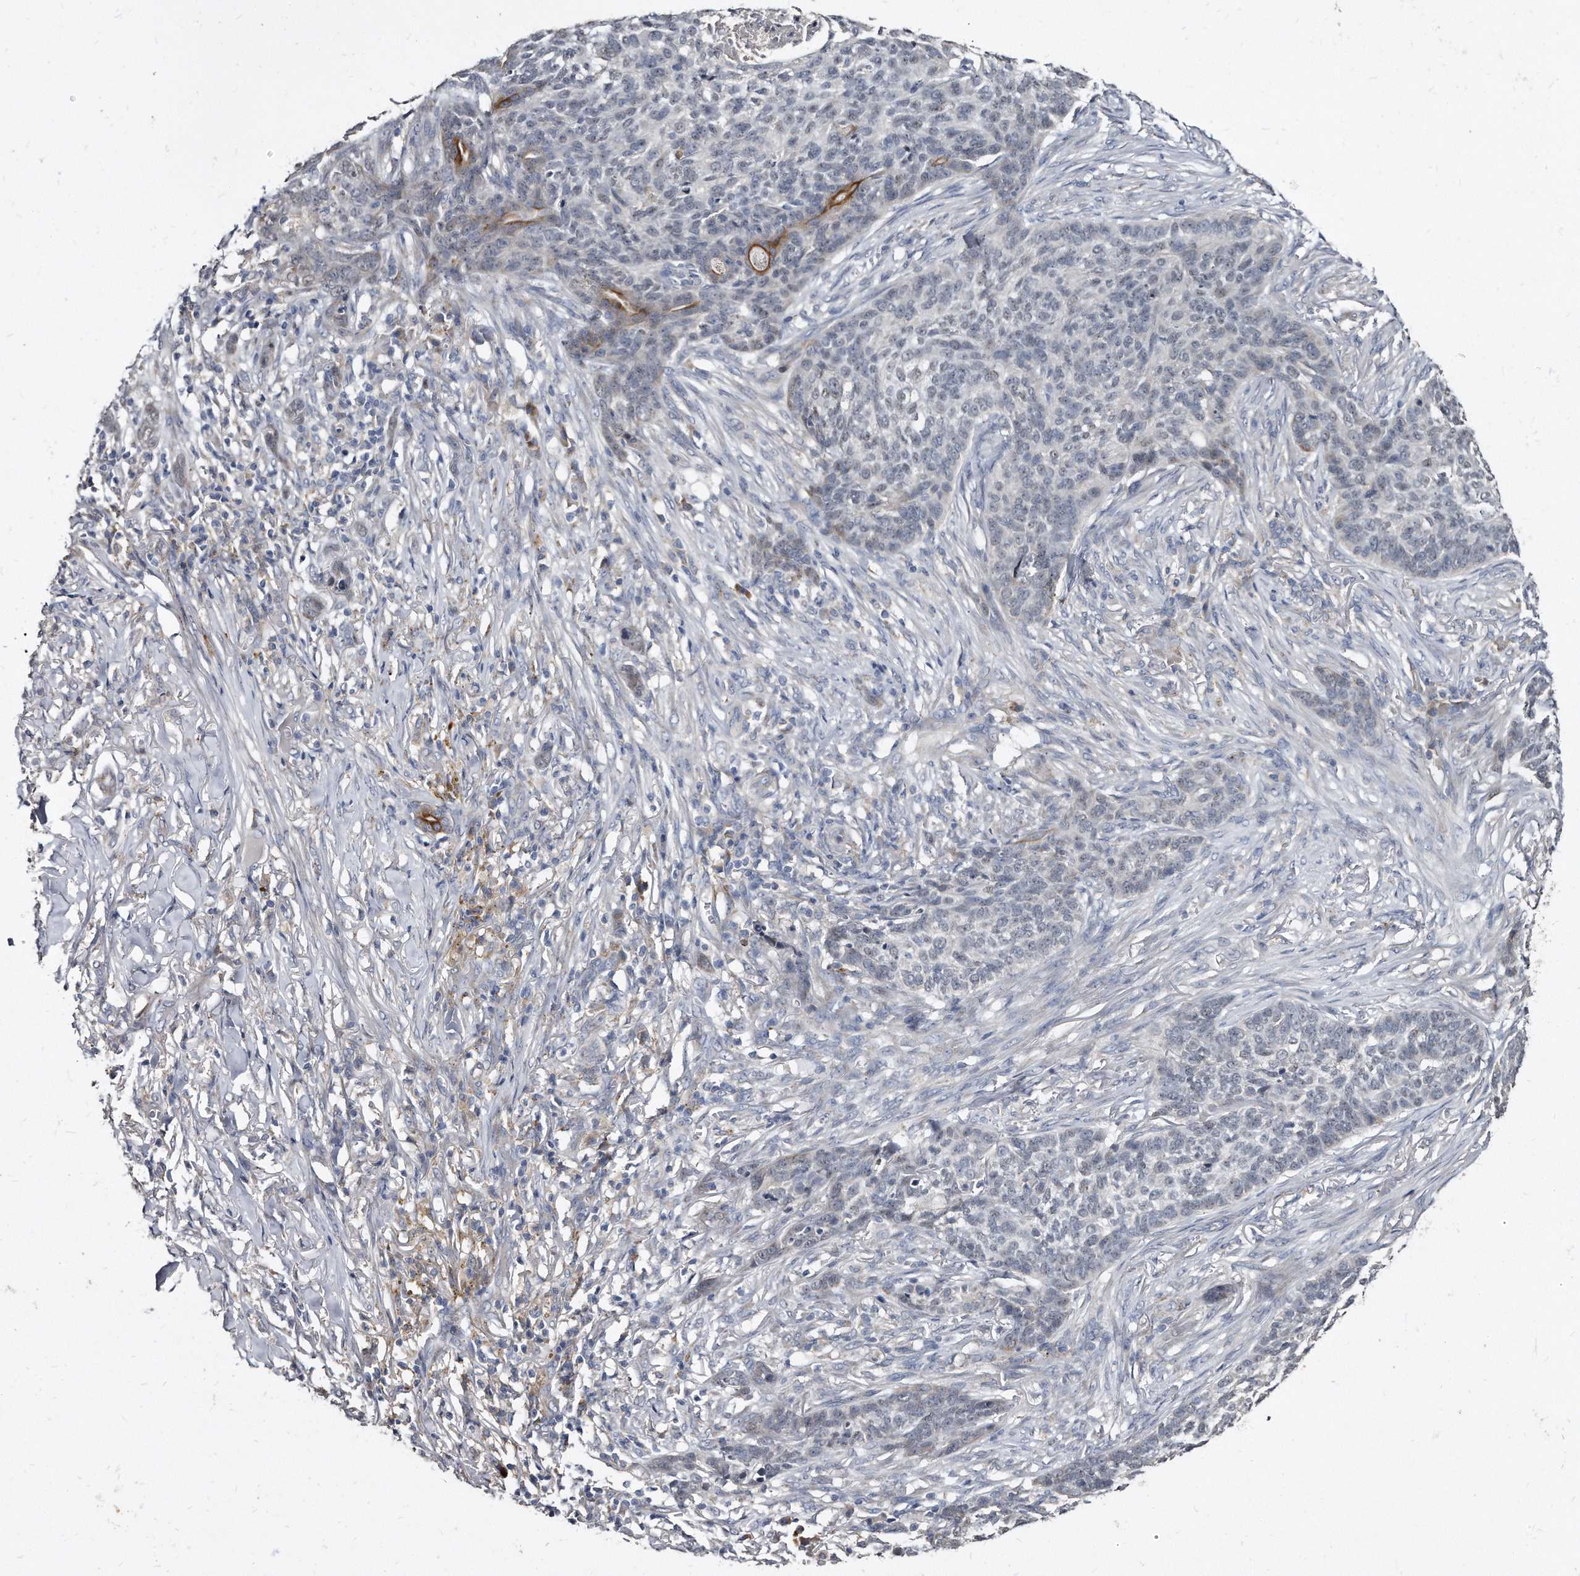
{"staining": {"intensity": "negative", "quantity": "none", "location": "none"}, "tissue": "skin cancer", "cell_type": "Tumor cells", "image_type": "cancer", "snomed": [{"axis": "morphology", "description": "Basal cell carcinoma"}, {"axis": "topography", "description": "Skin"}], "caption": "There is no significant staining in tumor cells of skin cancer (basal cell carcinoma). Nuclei are stained in blue.", "gene": "KLHDC3", "patient": {"sex": "male", "age": 85}}